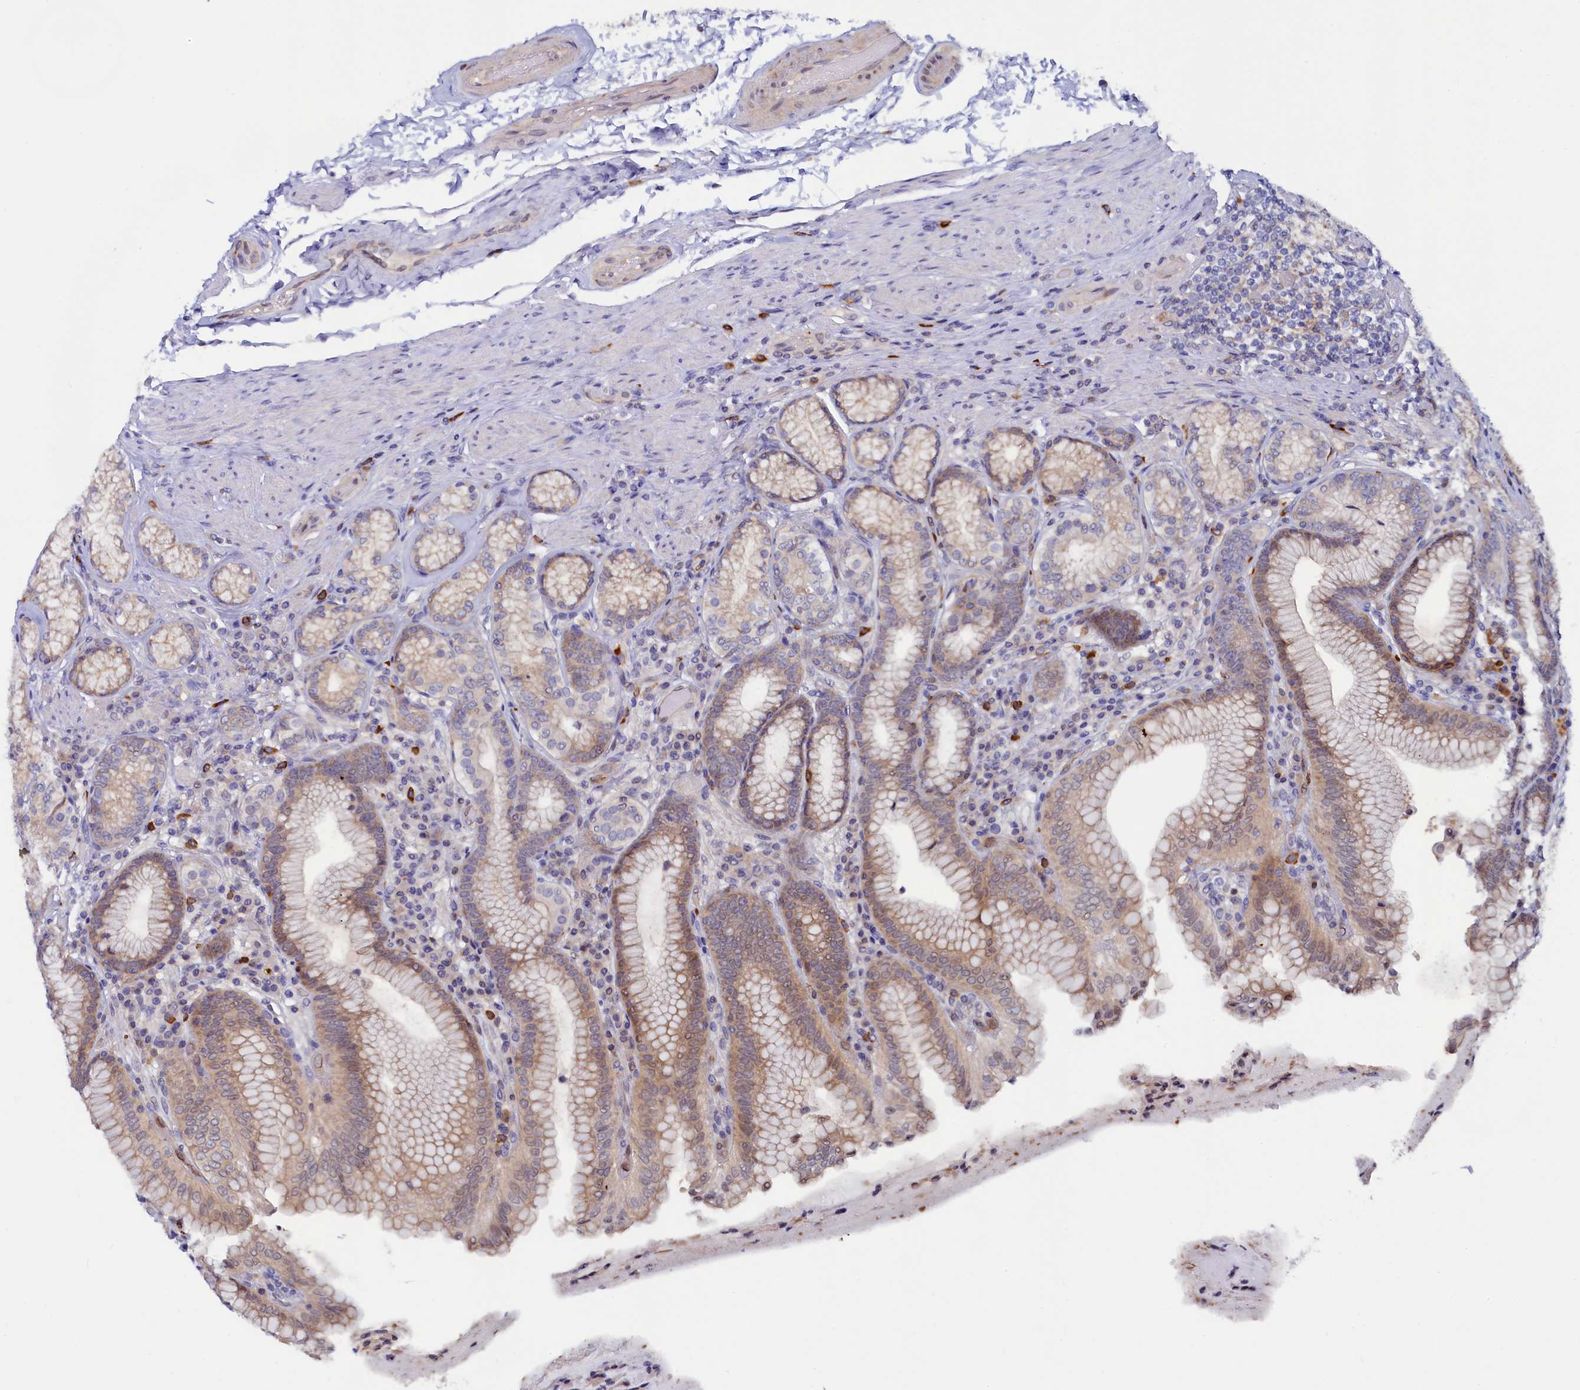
{"staining": {"intensity": "strong", "quantity": "25%-75%", "location": "cytoplasmic/membranous"}, "tissue": "stomach", "cell_type": "Glandular cells", "image_type": "normal", "snomed": [{"axis": "morphology", "description": "Normal tissue, NOS"}, {"axis": "topography", "description": "Stomach, upper"}, {"axis": "topography", "description": "Stomach, lower"}], "caption": "A high-resolution histopathology image shows immunohistochemistry staining of normal stomach, which reveals strong cytoplasmic/membranous staining in about 25%-75% of glandular cells.", "gene": "ASTE1", "patient": {"sex": "female", "age": 76}}